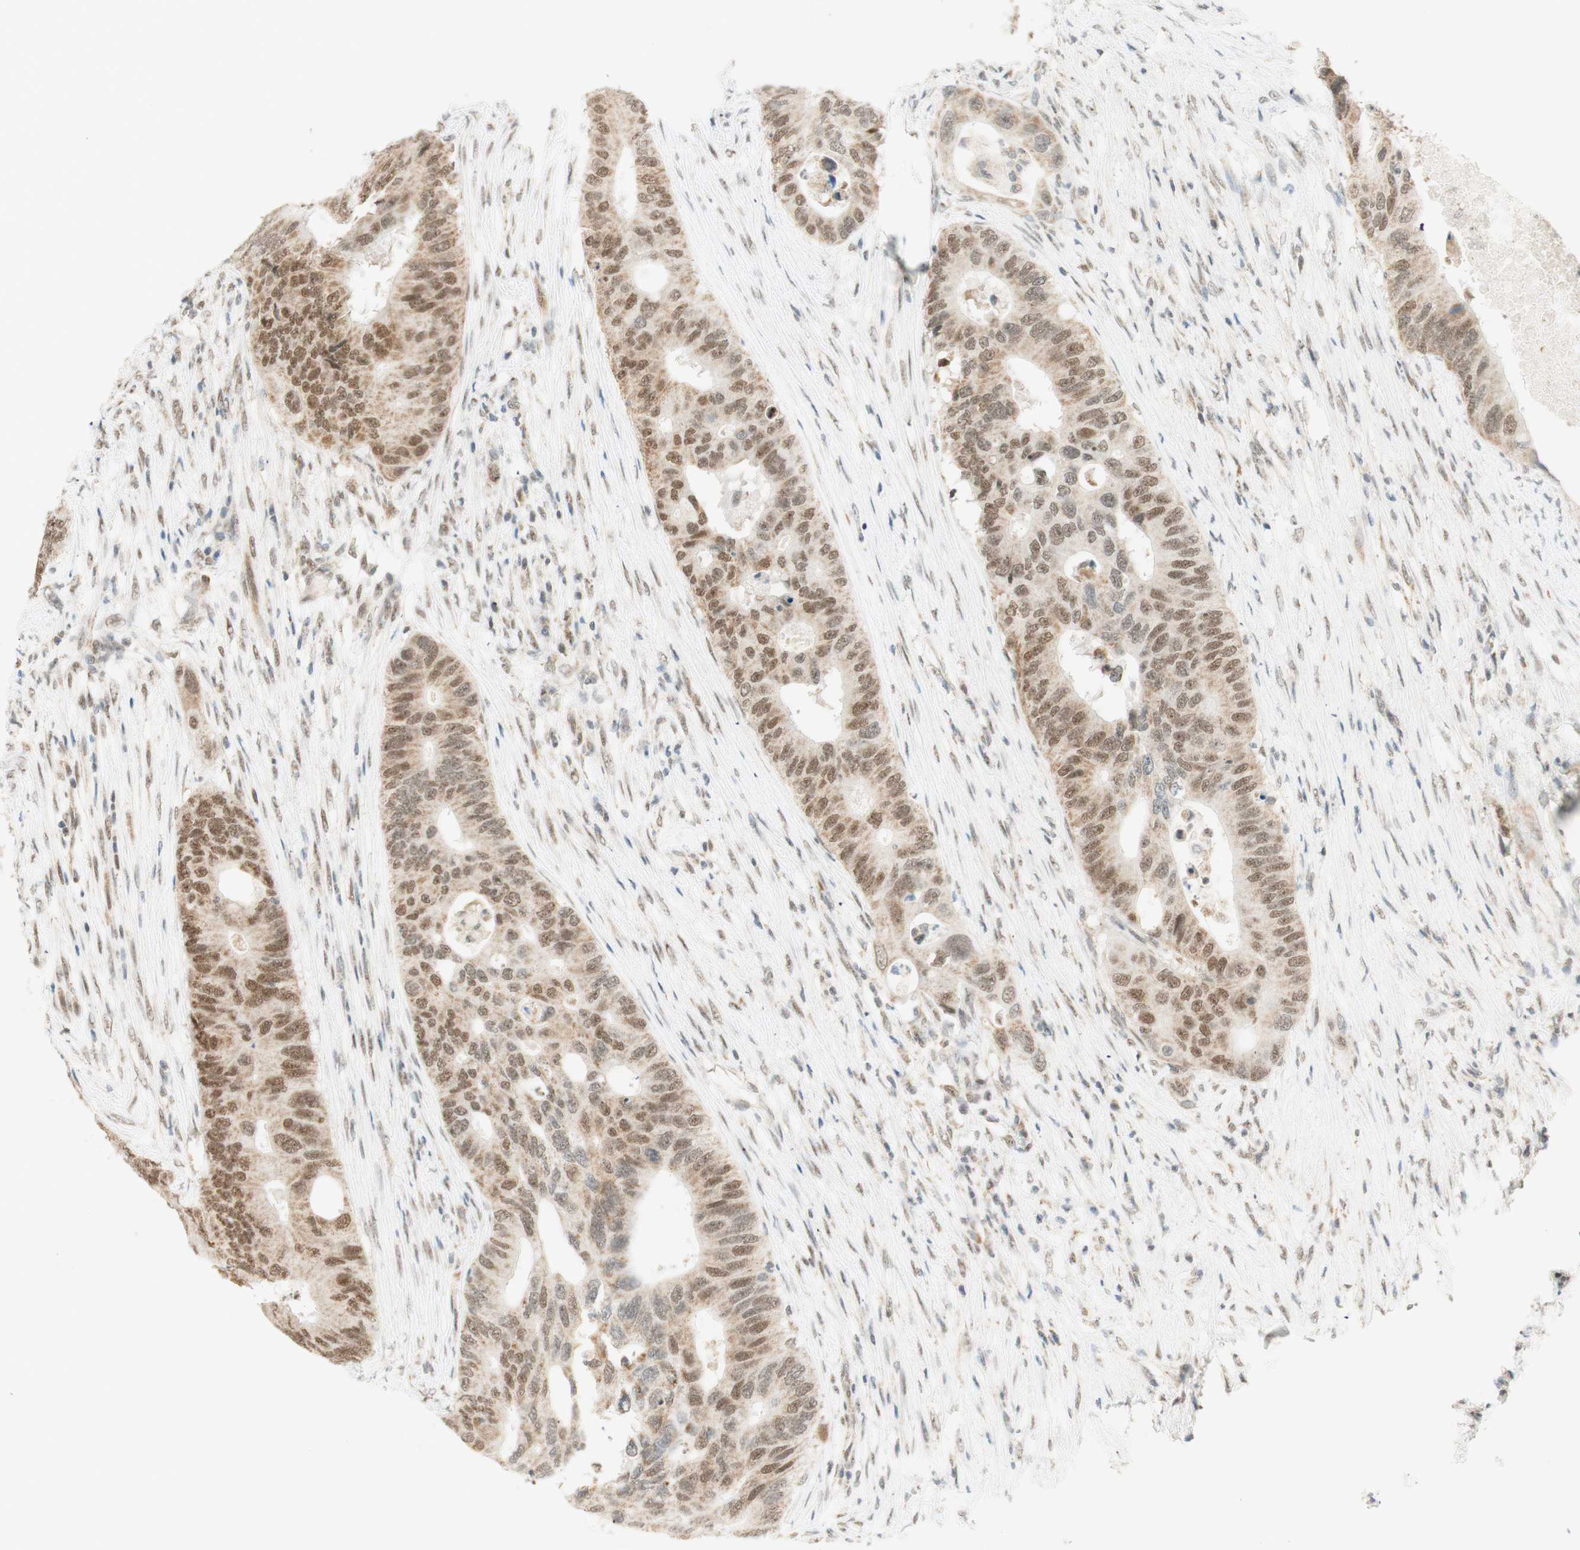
{"staining": {"intensity": "moderate", "quantity": ">75%", "location": "nuclear"}, "tissue": "colorectal cancer", "cell_type": "Tumor cells", "image_type": "cancer", "snomed": [{"axis": "morphology", "description": "Adenocarcinoma, NOS"}, {"axis": "topography", "description": "Colon"}], "caption": "Colorectal cancer (adenocarcinoma) stained with a brown dye demonstrates moderate nuclear positive expression in approximately >75% of tumor cells.", "gene": "ZNF782", "patient": {"sex": "male", "age": 71}}